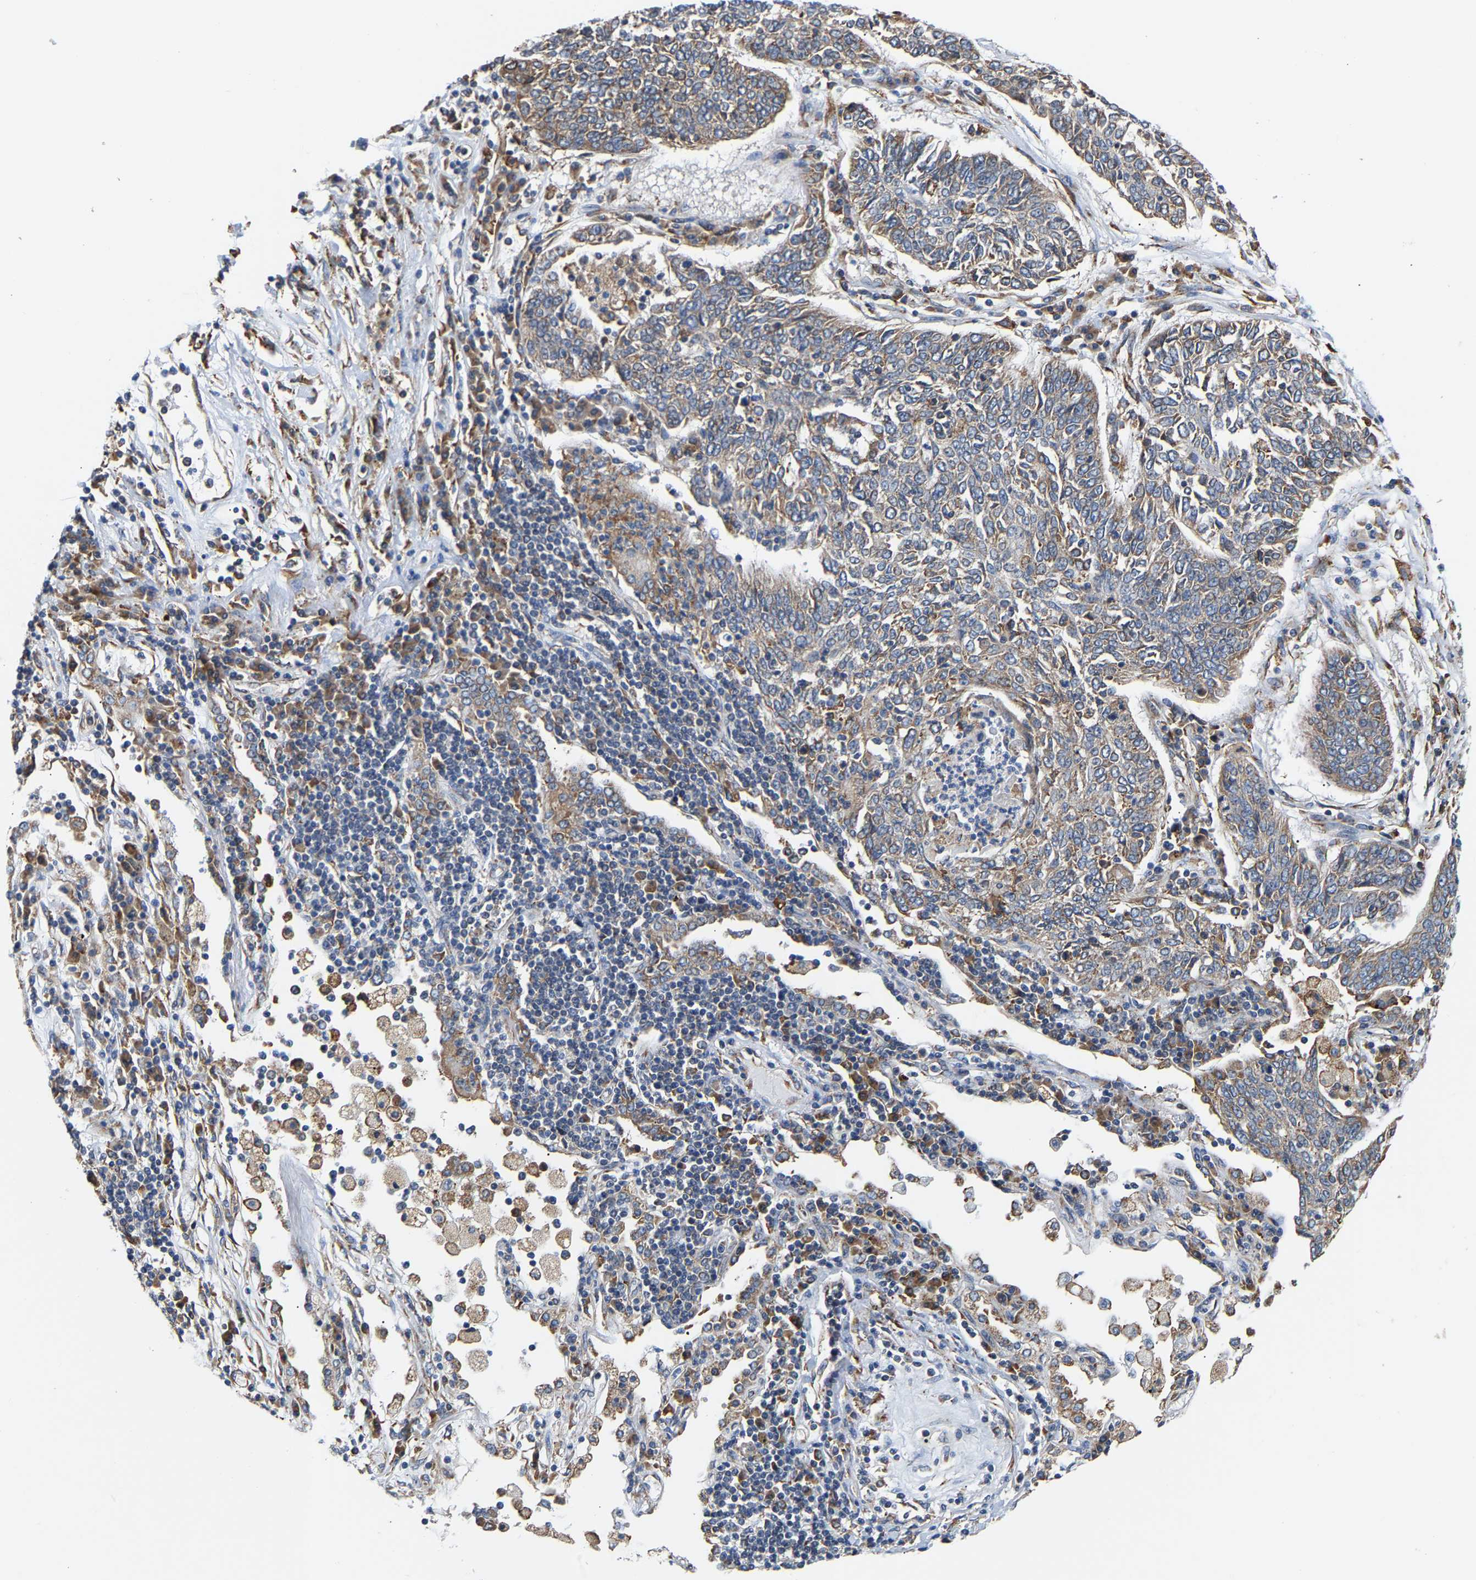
{"staining": {"intensity": "weak", "quantity": "25%-75%", "location": "cytoplasmic/membranous"}, "tissue": "lung cancer", "cell_type": "Tumor cells", "image_type": "cancer", "snomed": [{"axis": "morphology", "description": "Normal tissue, NOS"}, {"axis": "morphology", "description": "Squamous cell carcinoma, NOS"}, {"axis": "topography", "description": "Cartilage tissue"}, {"axis": "topography", "description": "Bronchus"}, {"axis": "topography", "description": "Lung"}], "caption": "The image reveals staining of lung cancer, revealing weak cytoplasmic/membranous protein positivity (brown color) within tumor cells.", "gene": "ARAP1", "patient": {"sex": "female", "age": 49}}